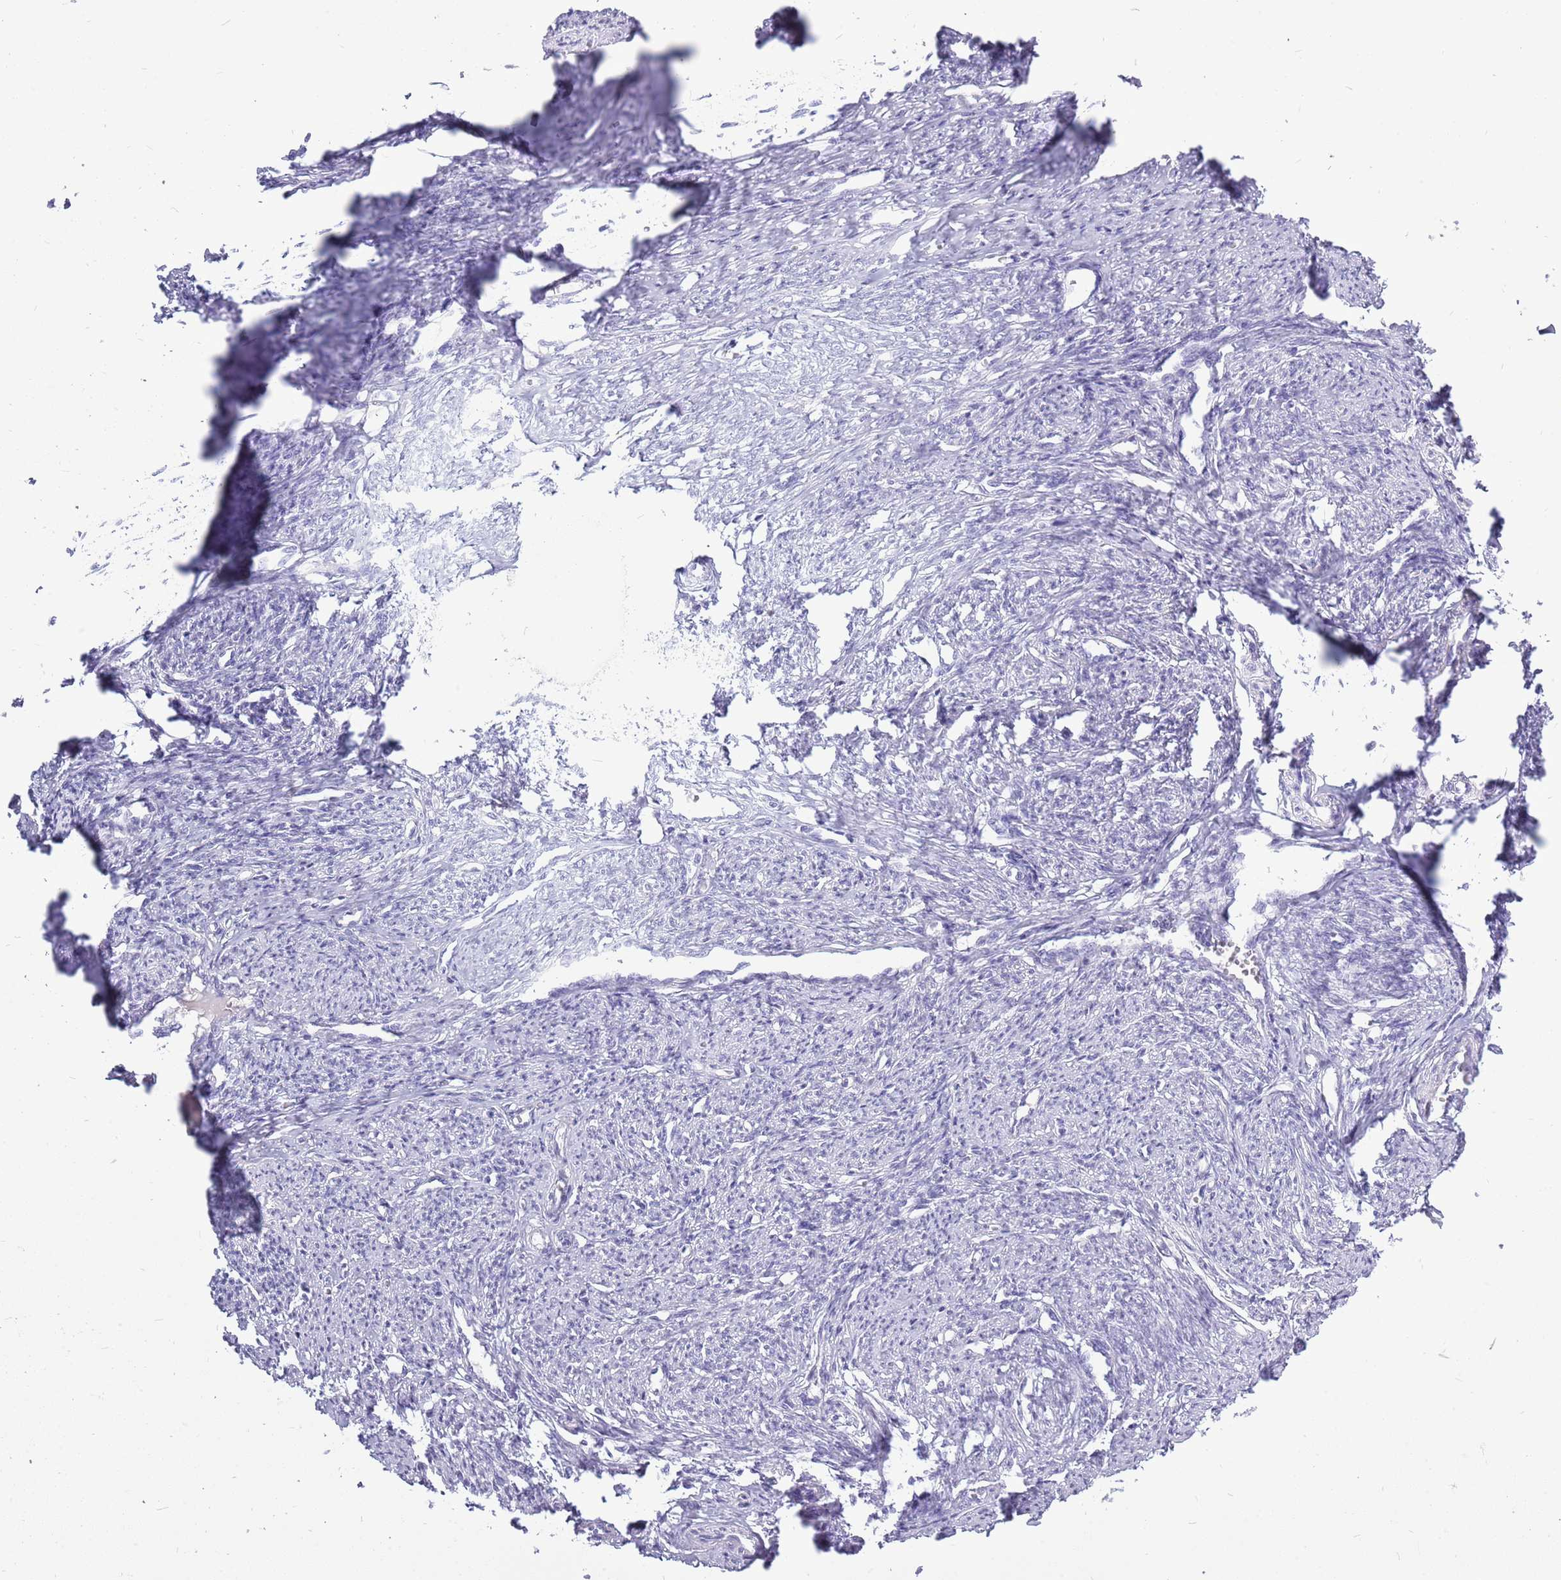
{"staining": {"intensity": "negative", "quantity": "none", "location": "none"}, "tissue": "smooth muscle", "cell_type": "Smooth muscle cells", "image_type": "normal", "snomed": [{"axis": "morphology", "description": "Normal tissue, NOS"}, {"axis": "topography", "description": "Smooth muscle"}, {"axis": "topography", "description": "Uterus"}], "caption": "A micrograph of smooth muscle stained for a protein exhibits no brown staining in smooth muscle cells.", "gene": "ZNF425", "patient": {"sex": "female", "age": 59}}